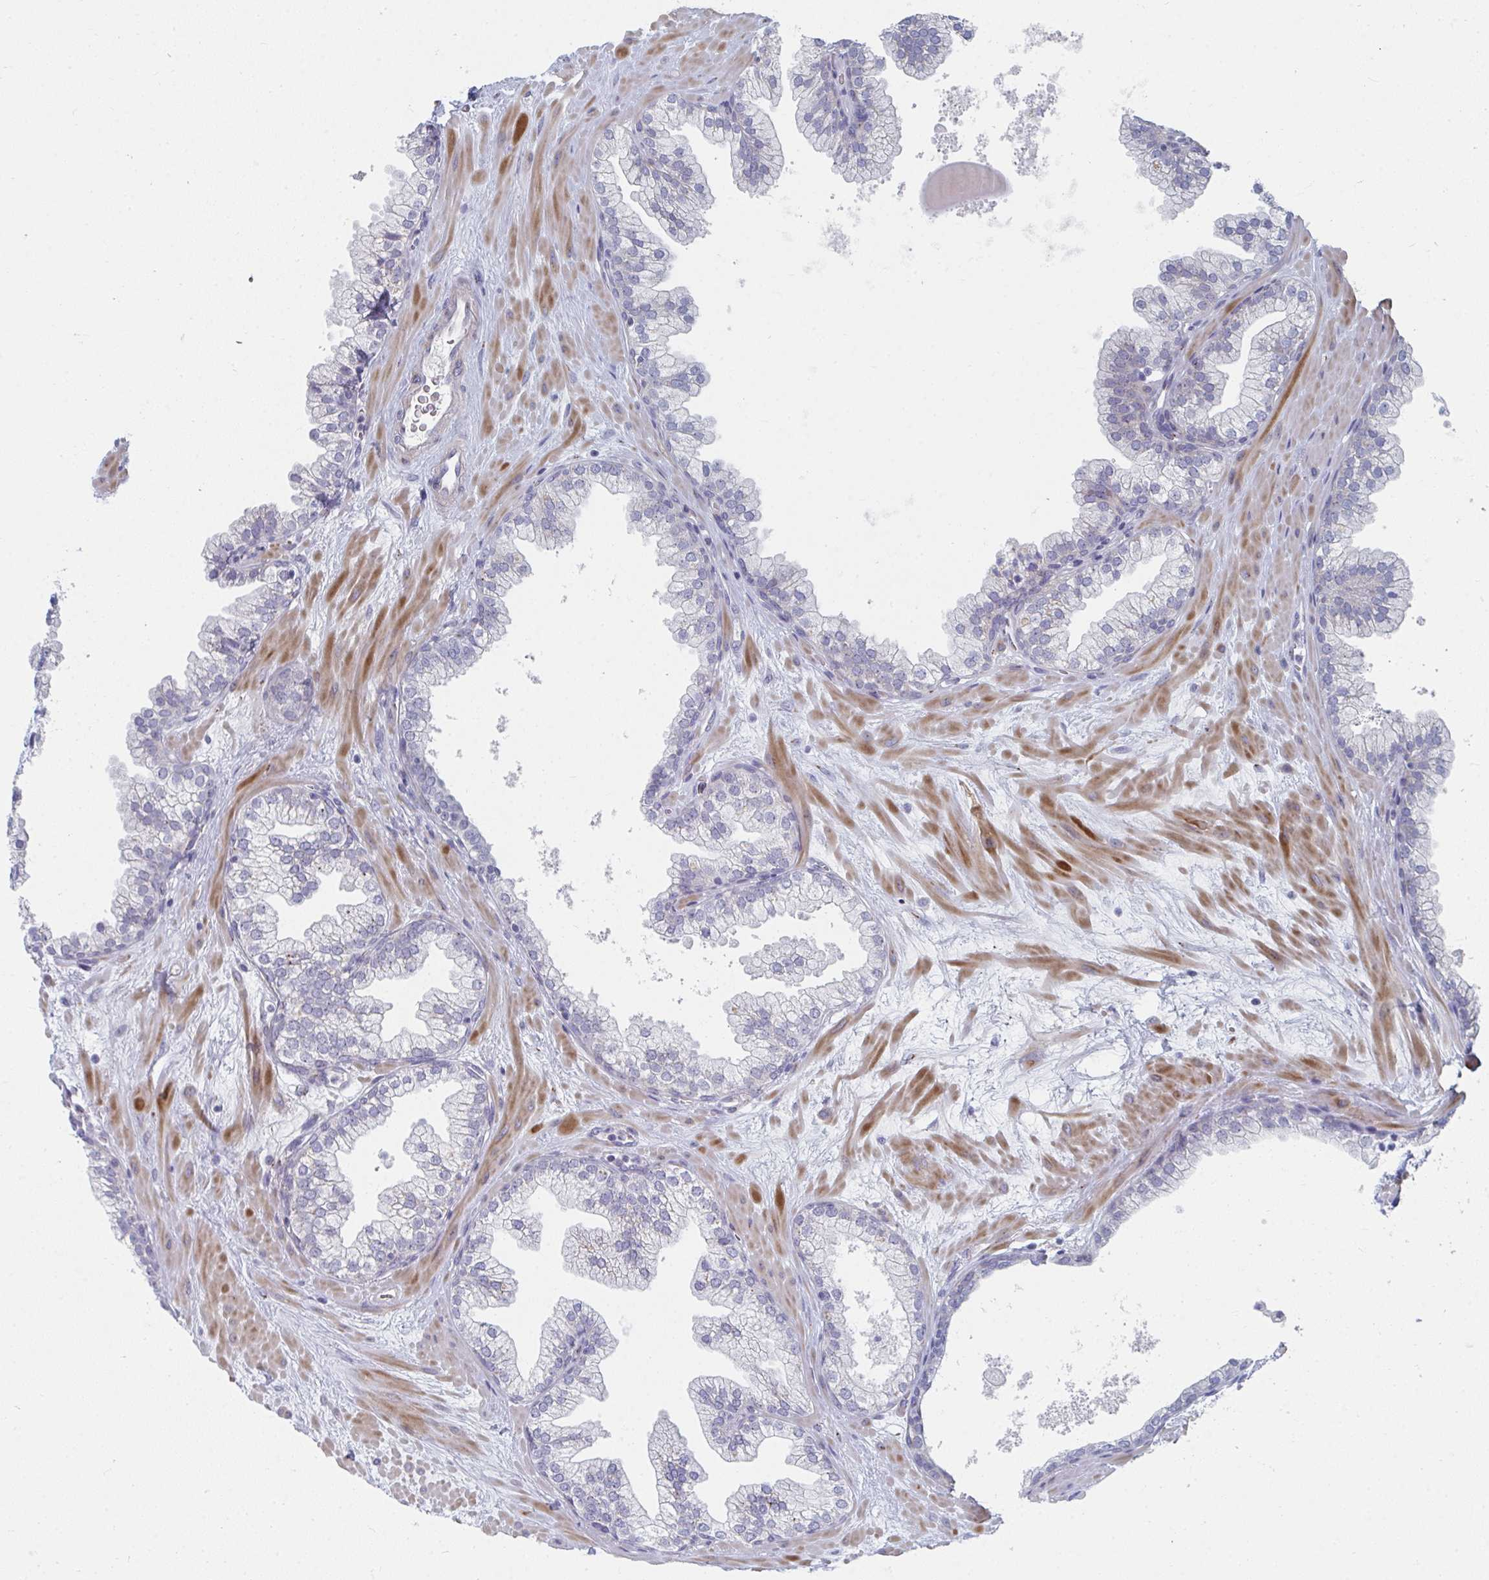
{"staining": {"intensity": "negative", "quantity": "none", "location": "none"}, "tissue": "prostate", "cell_type": "Glandular cells", "image_type": "normal", "snomed": [{"axis": "morphology", "description": "Normal tissue, NOS"}, {"axis": "topography", "description": "Prostate"}, {"axis": "topography", "description": "Peripheral nerve tissue"}], "caption": "Benign prostate was stained to show a protein in brown. There is no significant staining in glandular cells.", "gene": "PSMG1", "patient": {"sex": "male", "age": 61}}